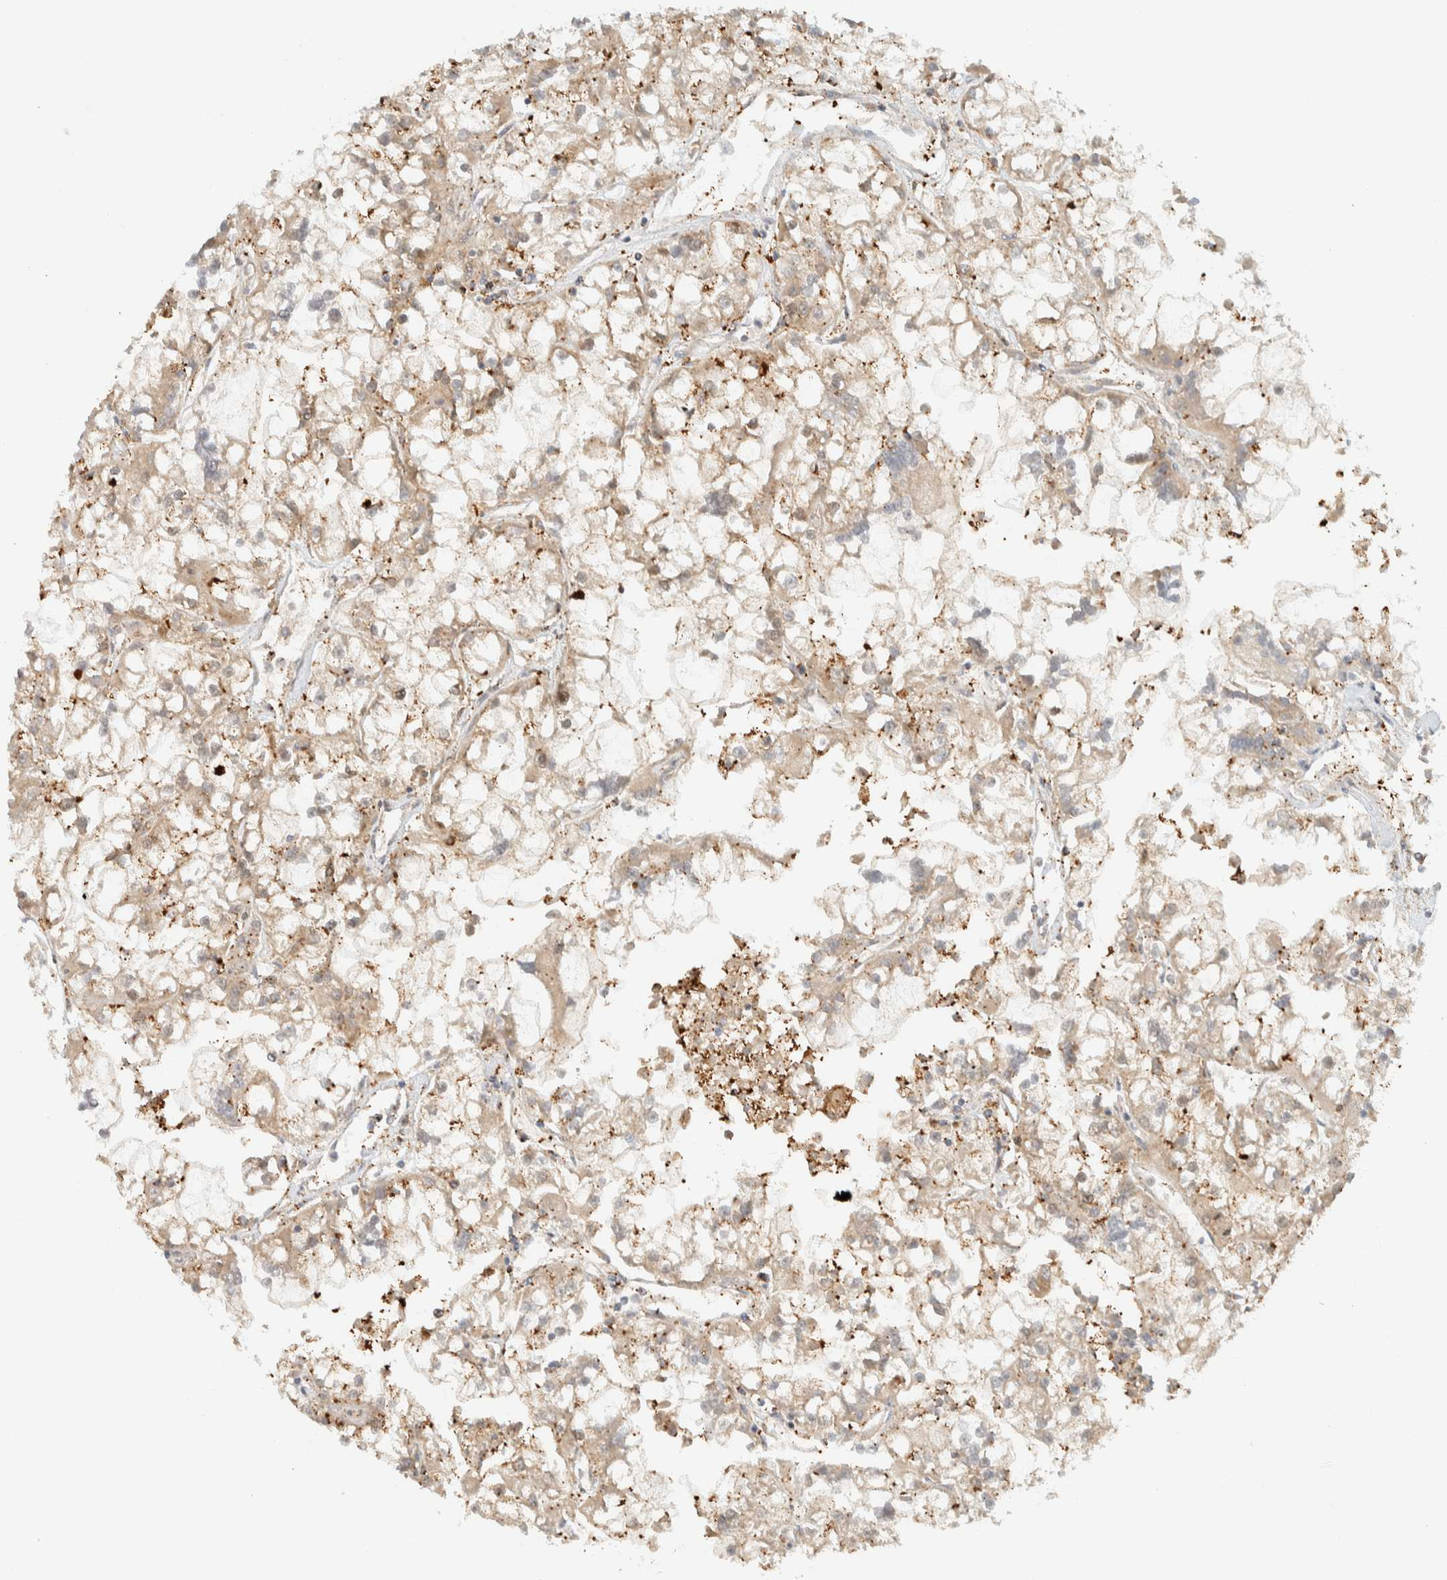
{"staining": {"intensity": "weak", "quantity": "25%-75%", "location": "cytoplasmic/membranous"}, "tissue": "renal cancer", "cell_type": "Tumor cells", "image_type": "cancer", "snomed": [{"axis": "morphology", "description": "Adenocarcinoma, NOS"}, {"axis": "topography", "description": "Kidney"}], "caption": "Brown immunohistochemical staining in adenocarcinoma (renal) demonstrates weak cytoplasmic/membranous staining in about 25%-75% of tumor cells.", "gene": "ITPRID1", "patient": {"sex": "female", "age": 52}}